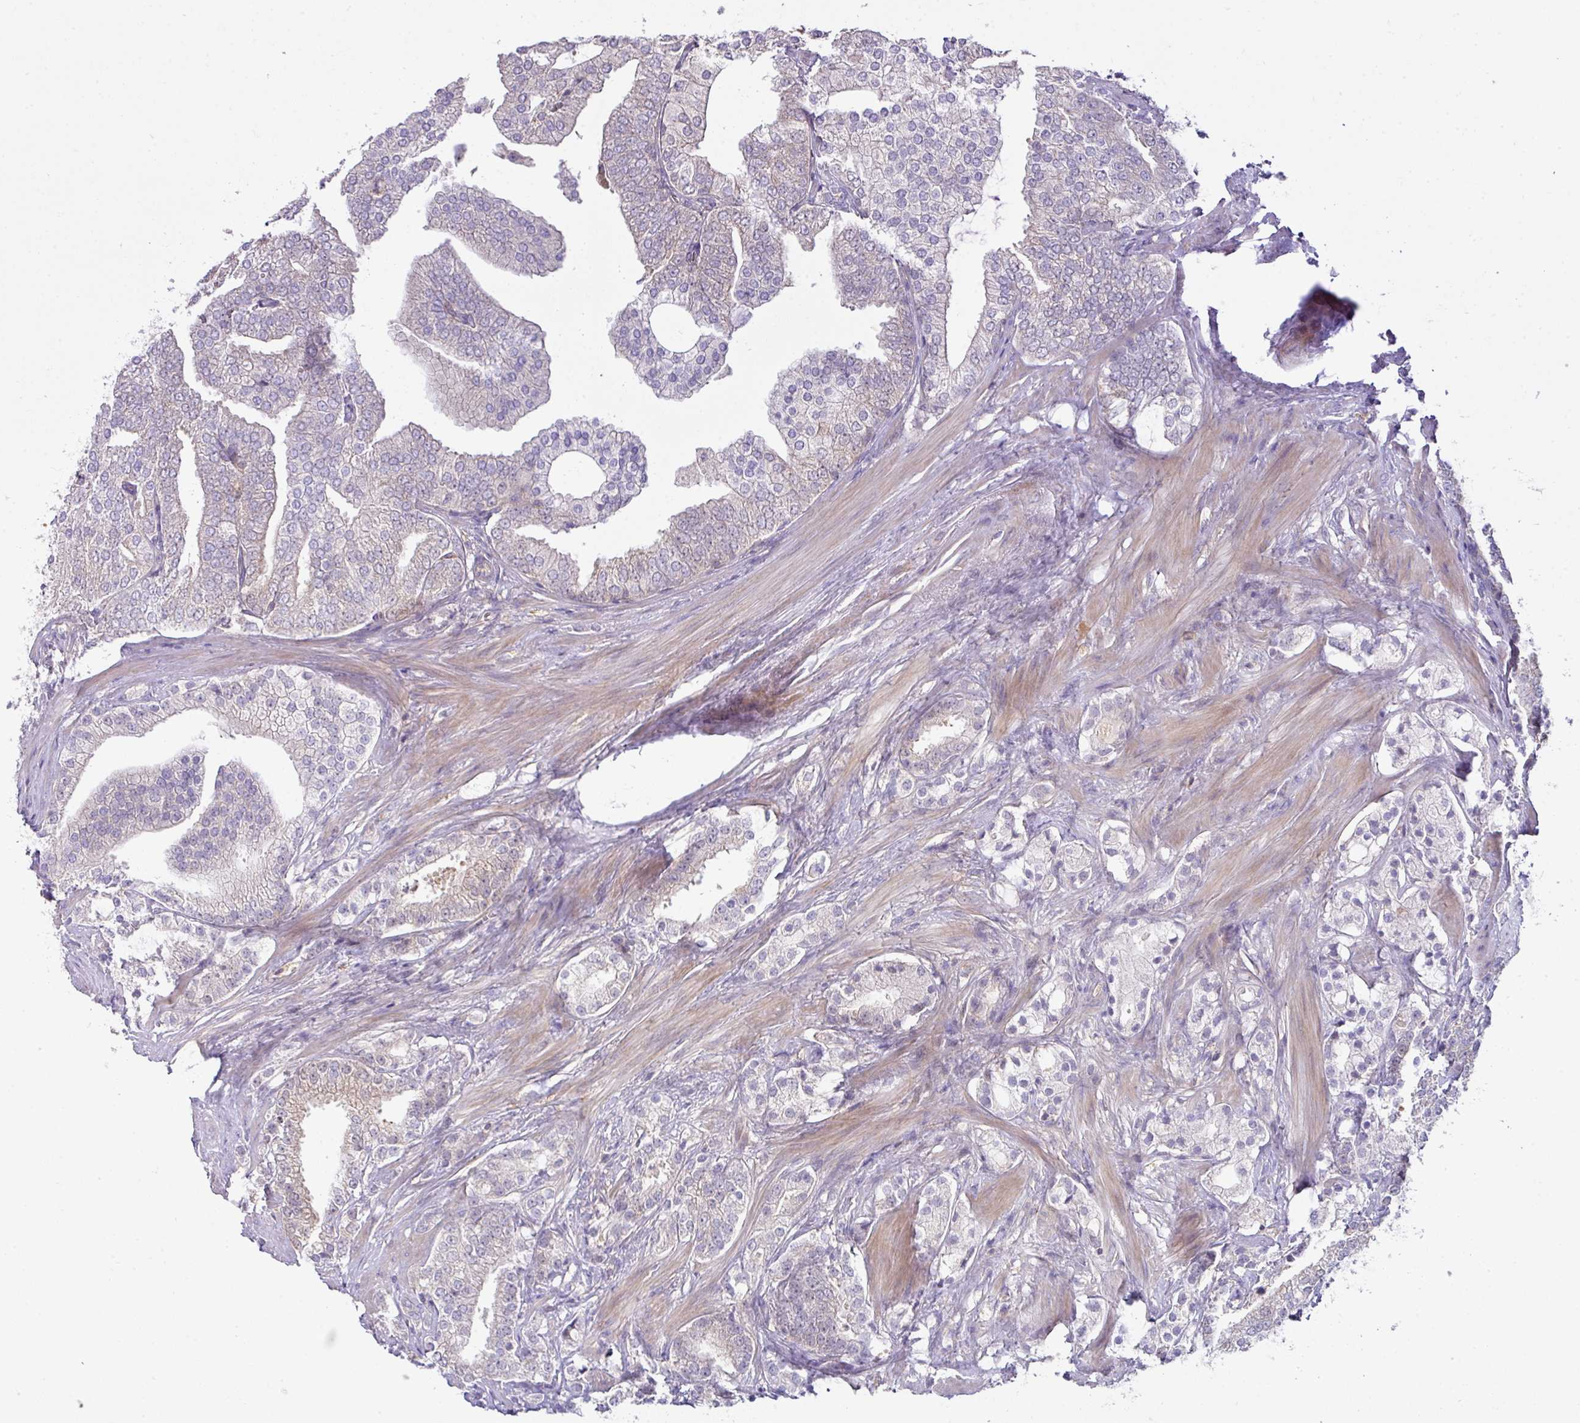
{"staining": {"intensity": "negative", "quantity": "none", "location": "none"}, "tissue": "prostate cancer", "cell_type": "Tumor cells", "image_type": "cancer", "snomed": [{"axis": "morphology", "description": "Adenocarcinoma, High grade"}, {"axis": "topography", "description": "Prostate"}], "caption": "The micrograph exhibits no significant positivity in tumor cells of prostate cancer (adenocarcinoma (high-grade)).", "gene": "SLAMF6", "patient": {"sex": "male", "age": 50}}